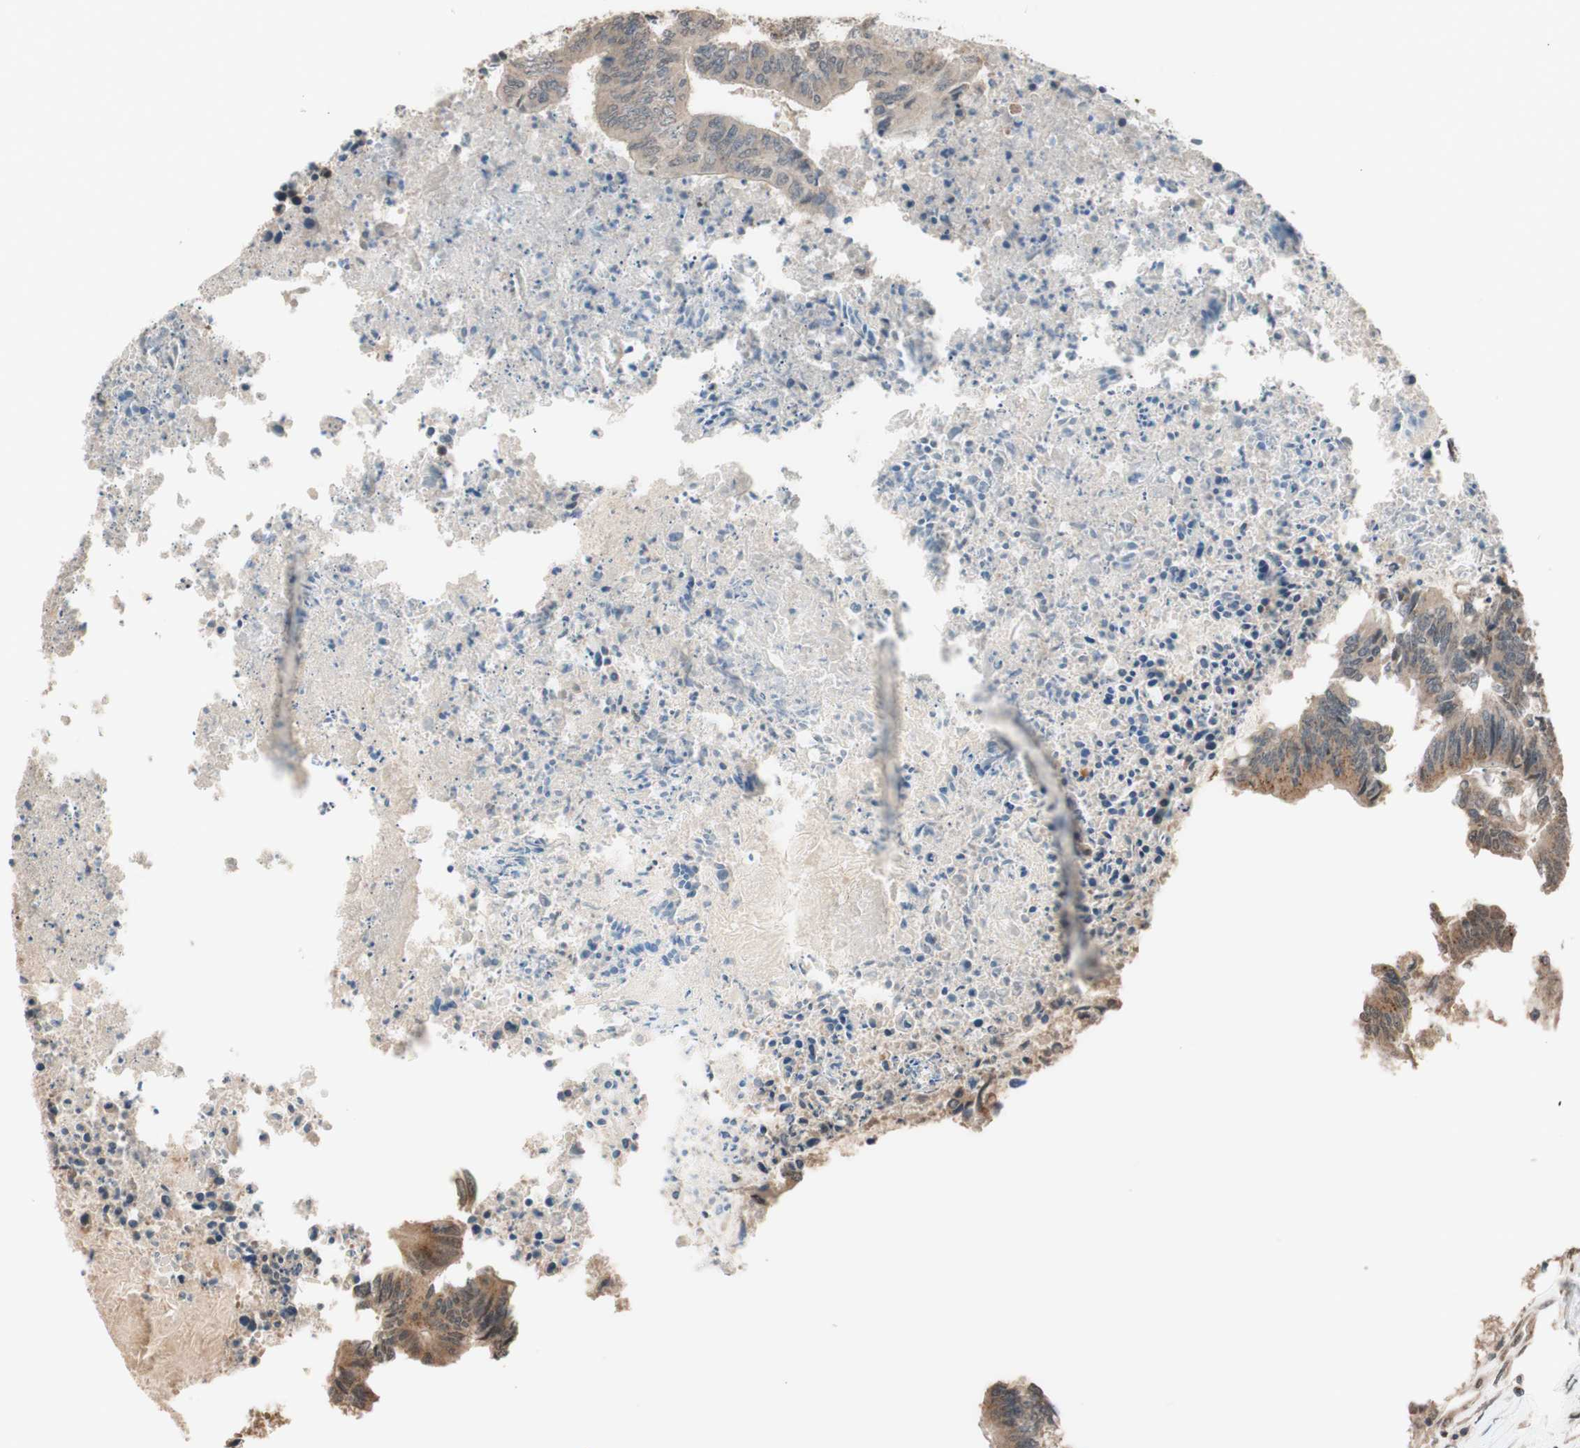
{"staining": {"intensity": "moderate", "quantity": "25%-75%", "location": "cytoplasmic/membranous"}, "tissue": "colorectal cancer", "cell_type": "Tumor cells", "image_type": "cancer", "snomed": [{"axis": "morphology", "description": "Adenocarcinoma, NOS"}, {"axis": "topography", "description": "Rectum"}], "caption": "Tumor cells demonstrate medium levels of moderate cytoplasmic/membranous expression in approximately 25%-75% of cells in colorectal cancer (adenocarcinoma).", "gene": "CCNC", "patient": {"sex": "male", "age": 63}}